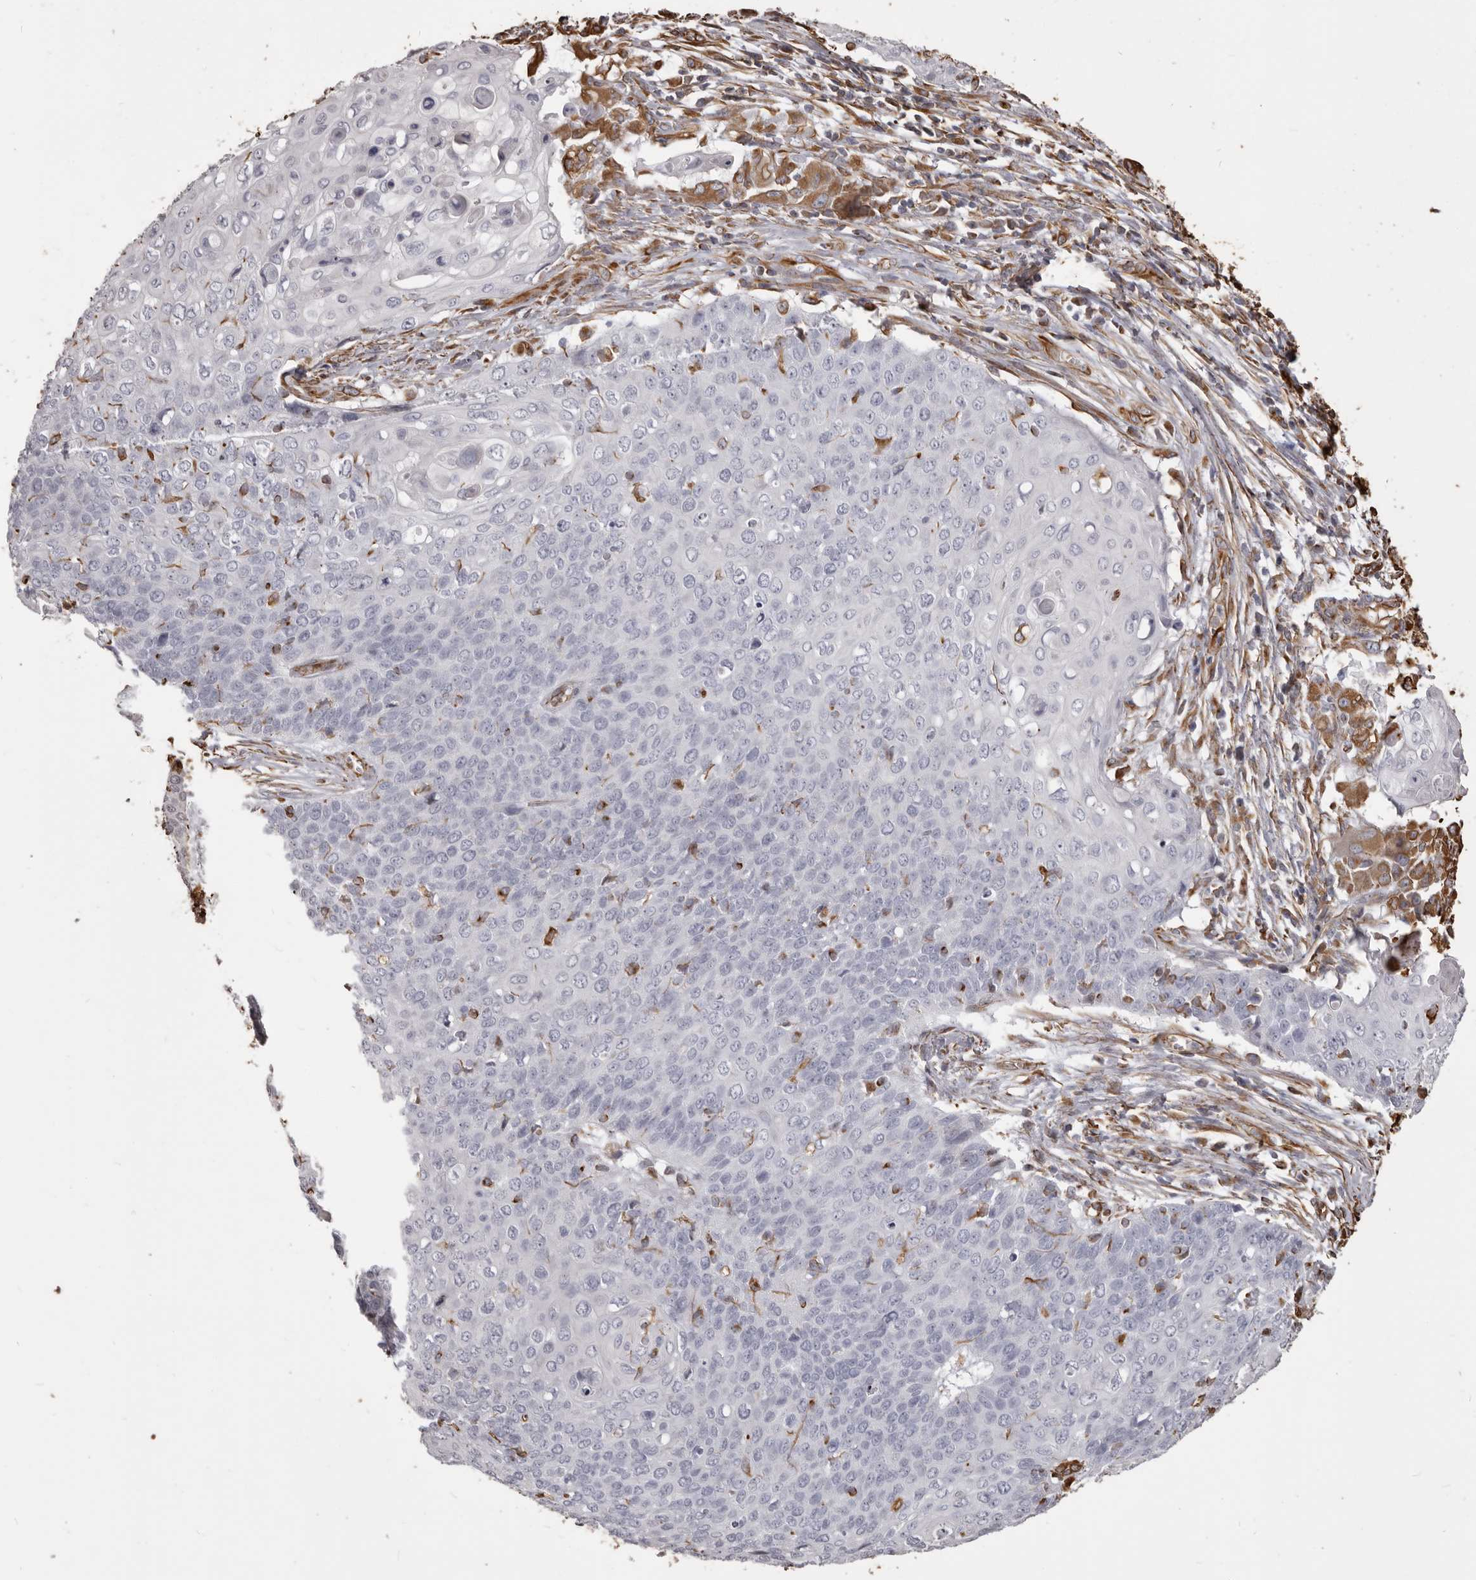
{"staining": {"intensity": "negative", "quantity": "none", "location": "none"}, "tissue": "cervical cancer", "cell_type": "Tumor cells", "image_type": "cancer", "snomed": [{"axis": "morphology", "description": "Squamous cell carcinoma, NOS"}, {"axis": "topography", "description": "Cervix"}], "caption": "Immunohistochemistry micrograph of neoplastic tissue: cervical squamous cell carcinoma stained with DAB demonstrates no significant protein positivity in tumor cells.", "gene": "MTURN", "patient": {"sex": "female", "age": 39}}